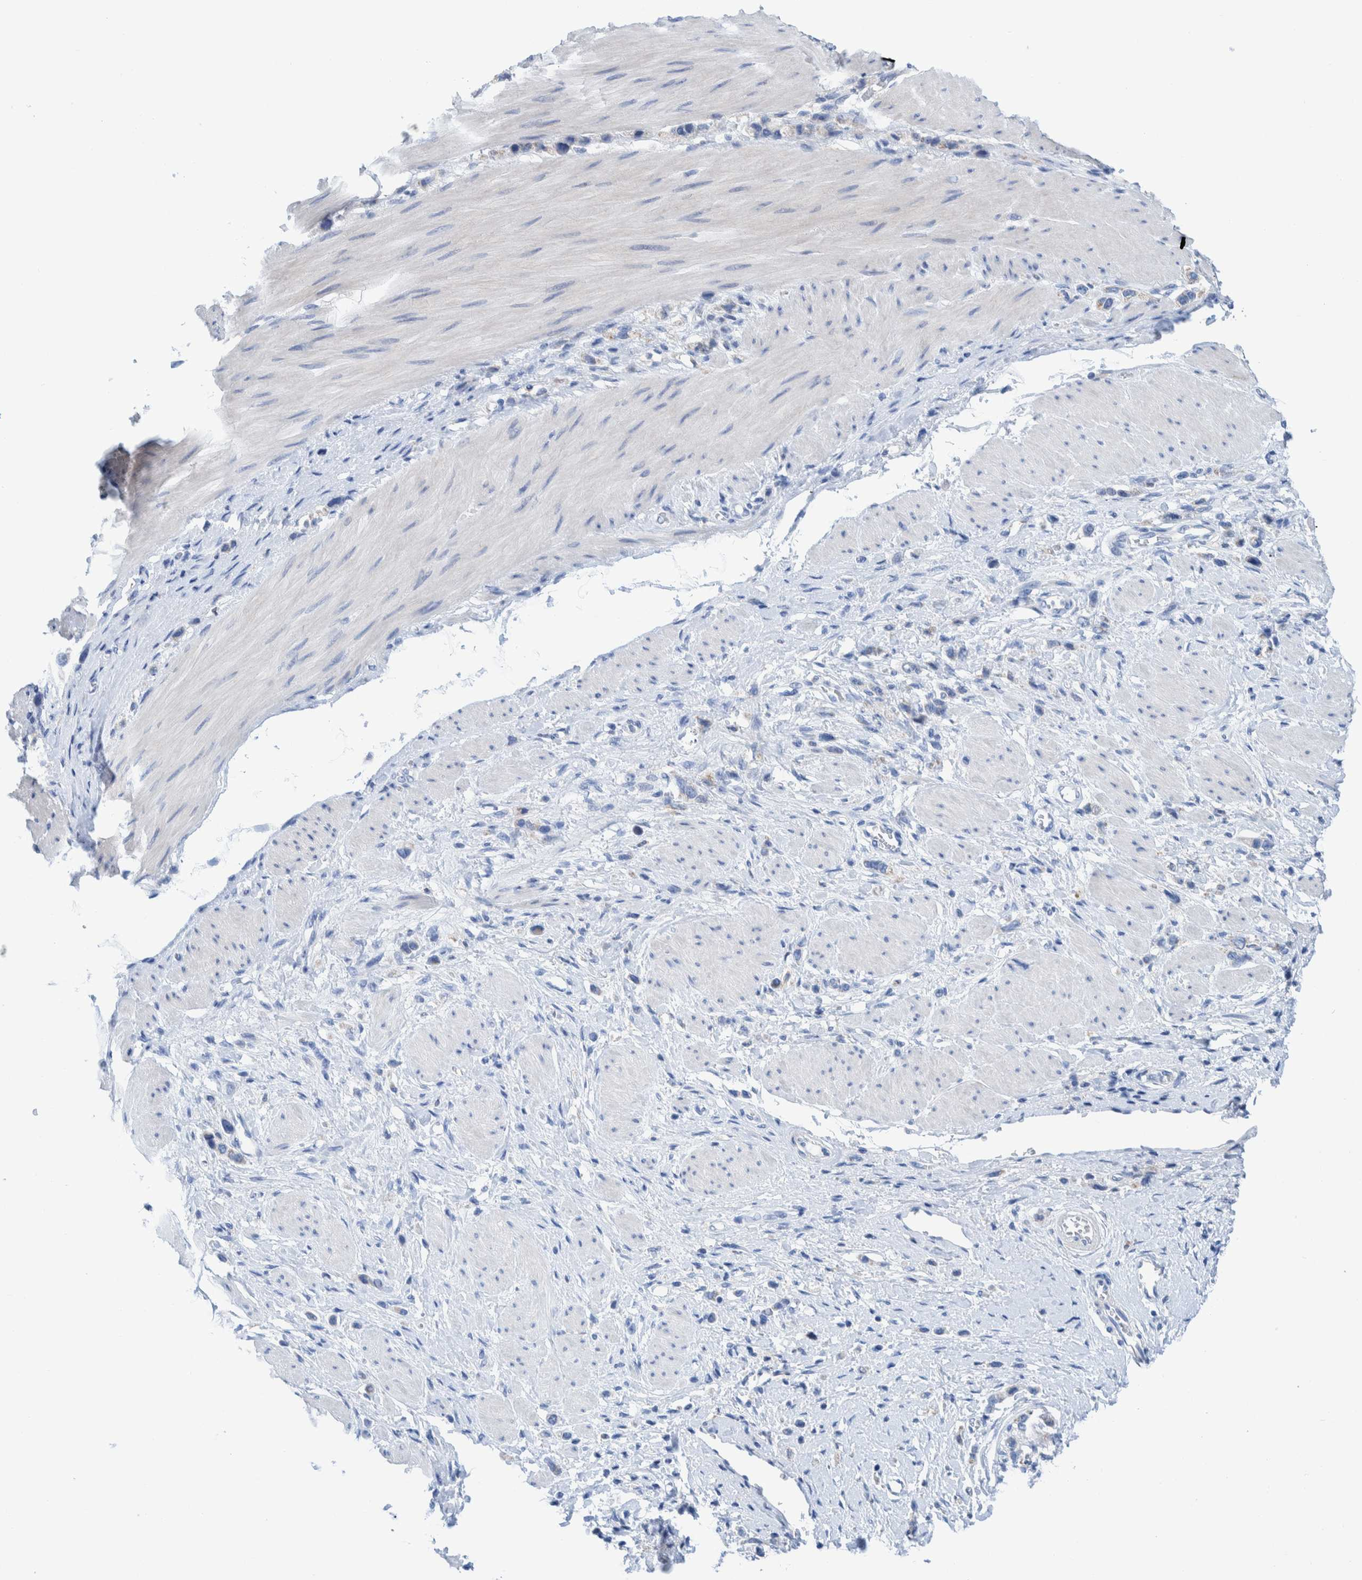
{"staining": {"intensity": "negative", "quantity": "none", "location": "none"}, "tissue": "stomach cancer", "cell_type": "Tumor cells", "image_type": "cancer", "snomed": [{"axis": "morphology", "description": "Adenocarcinoma, NOS"}, {"axis": "topography", "description": "Stomach"}], "caption": "DAB (3,3'-diaminobenzidine) immunohistochemical staining of stomach cancer exhibits no significant expression in tumor cells. (Brightfield microscopy of DAB immunohistochemistry at high magnification).", "gene": "KRT14", "patient": {"sex": "female", "age": 65}}